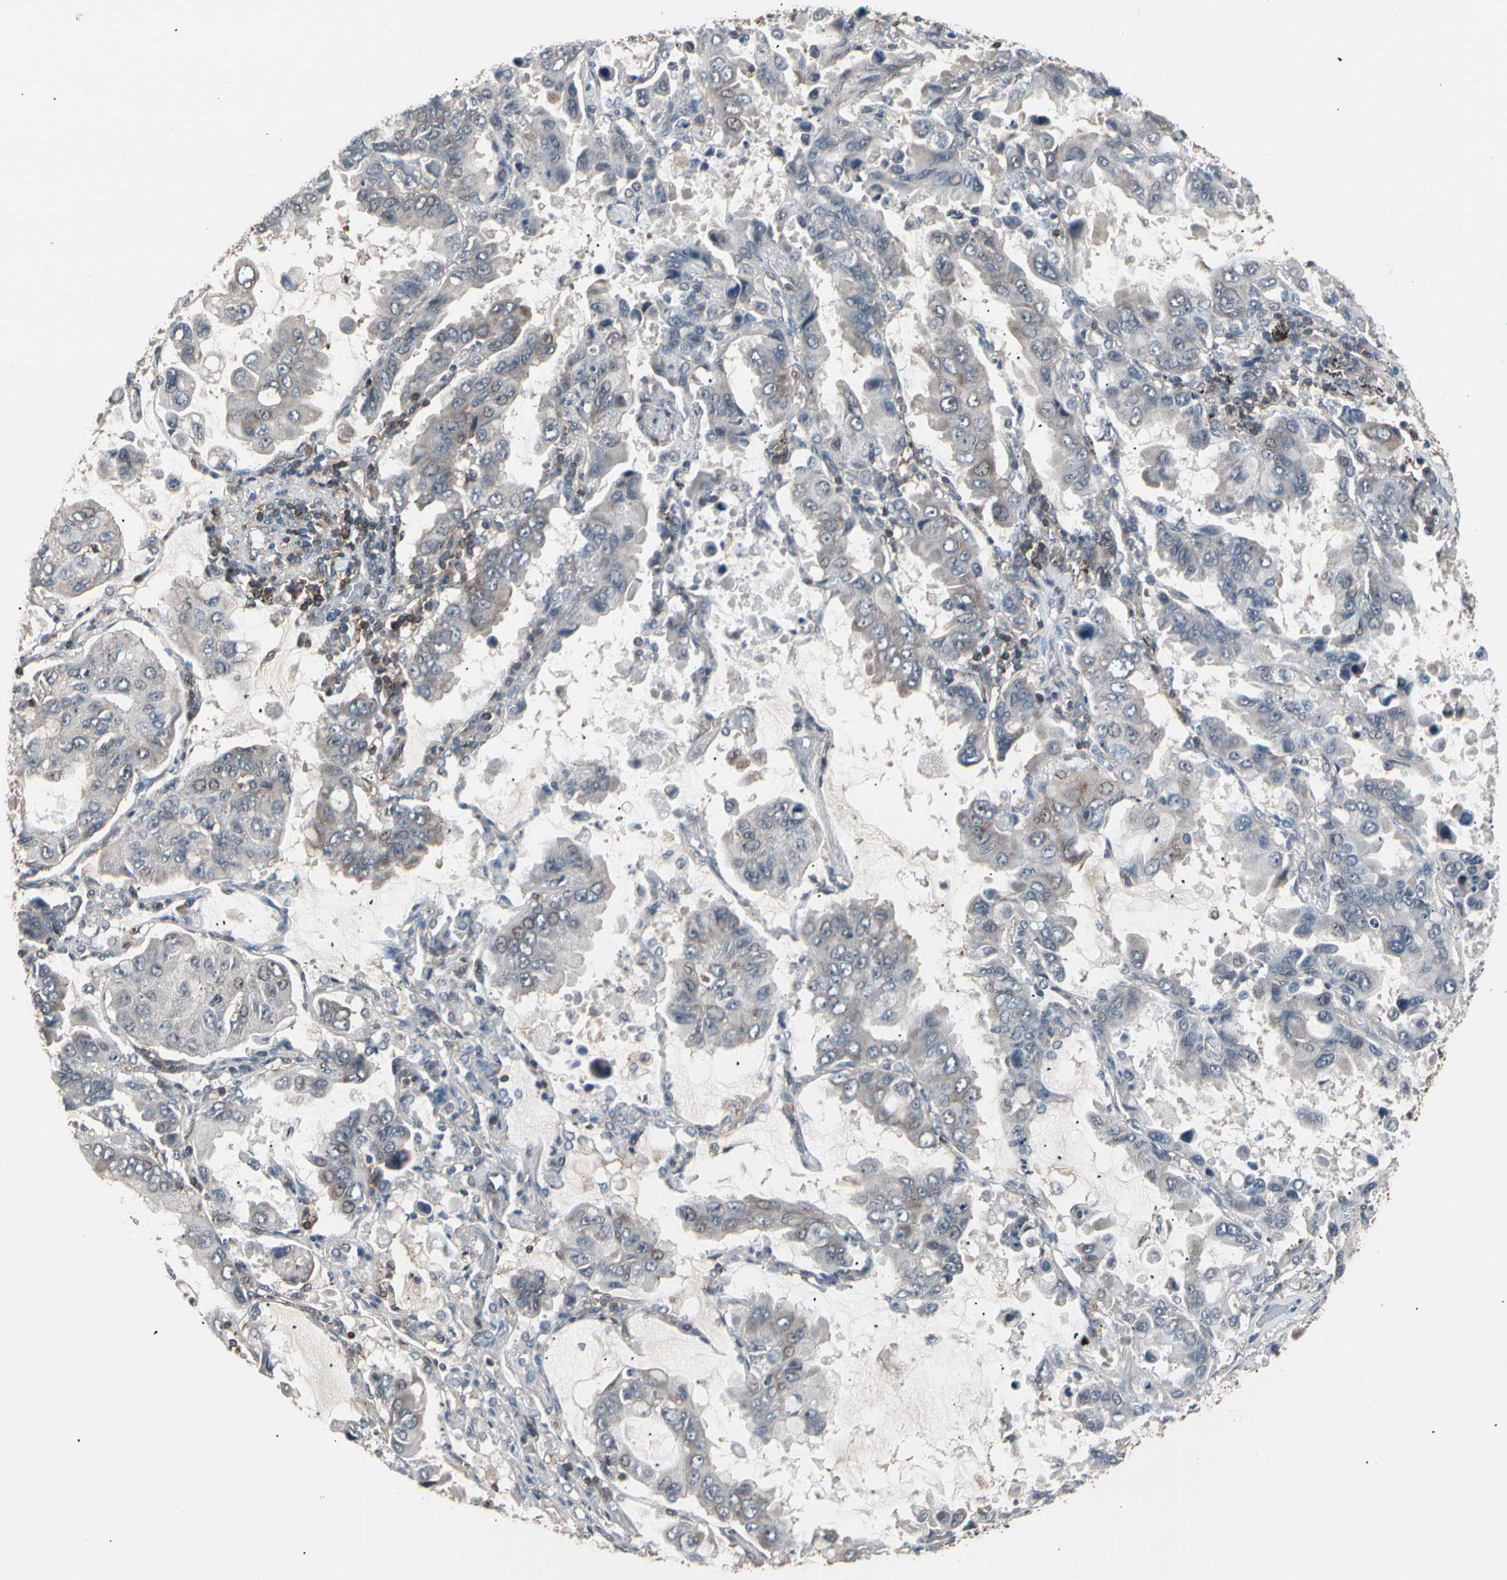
{"staining": {"intensity": "weak", "quantity": "<25%", "location": "cytoplasmic/membranous"}, "tissue": "lung cancer", "cell_type": "Tumor cells", "image_type": "cancer", "snomed": [{"axis": "morphology", "description": "Adenocarcinoma, NOS"}, {"axis": "topography", "description": "Lung"}], "caption": "Lung cancer (adenocarcinoma) was stained to show a protein in brown. There is no significant positivity in tumor cells.", "gene": "MAPK13", "patient": {"sex": "male", "age": 64}}